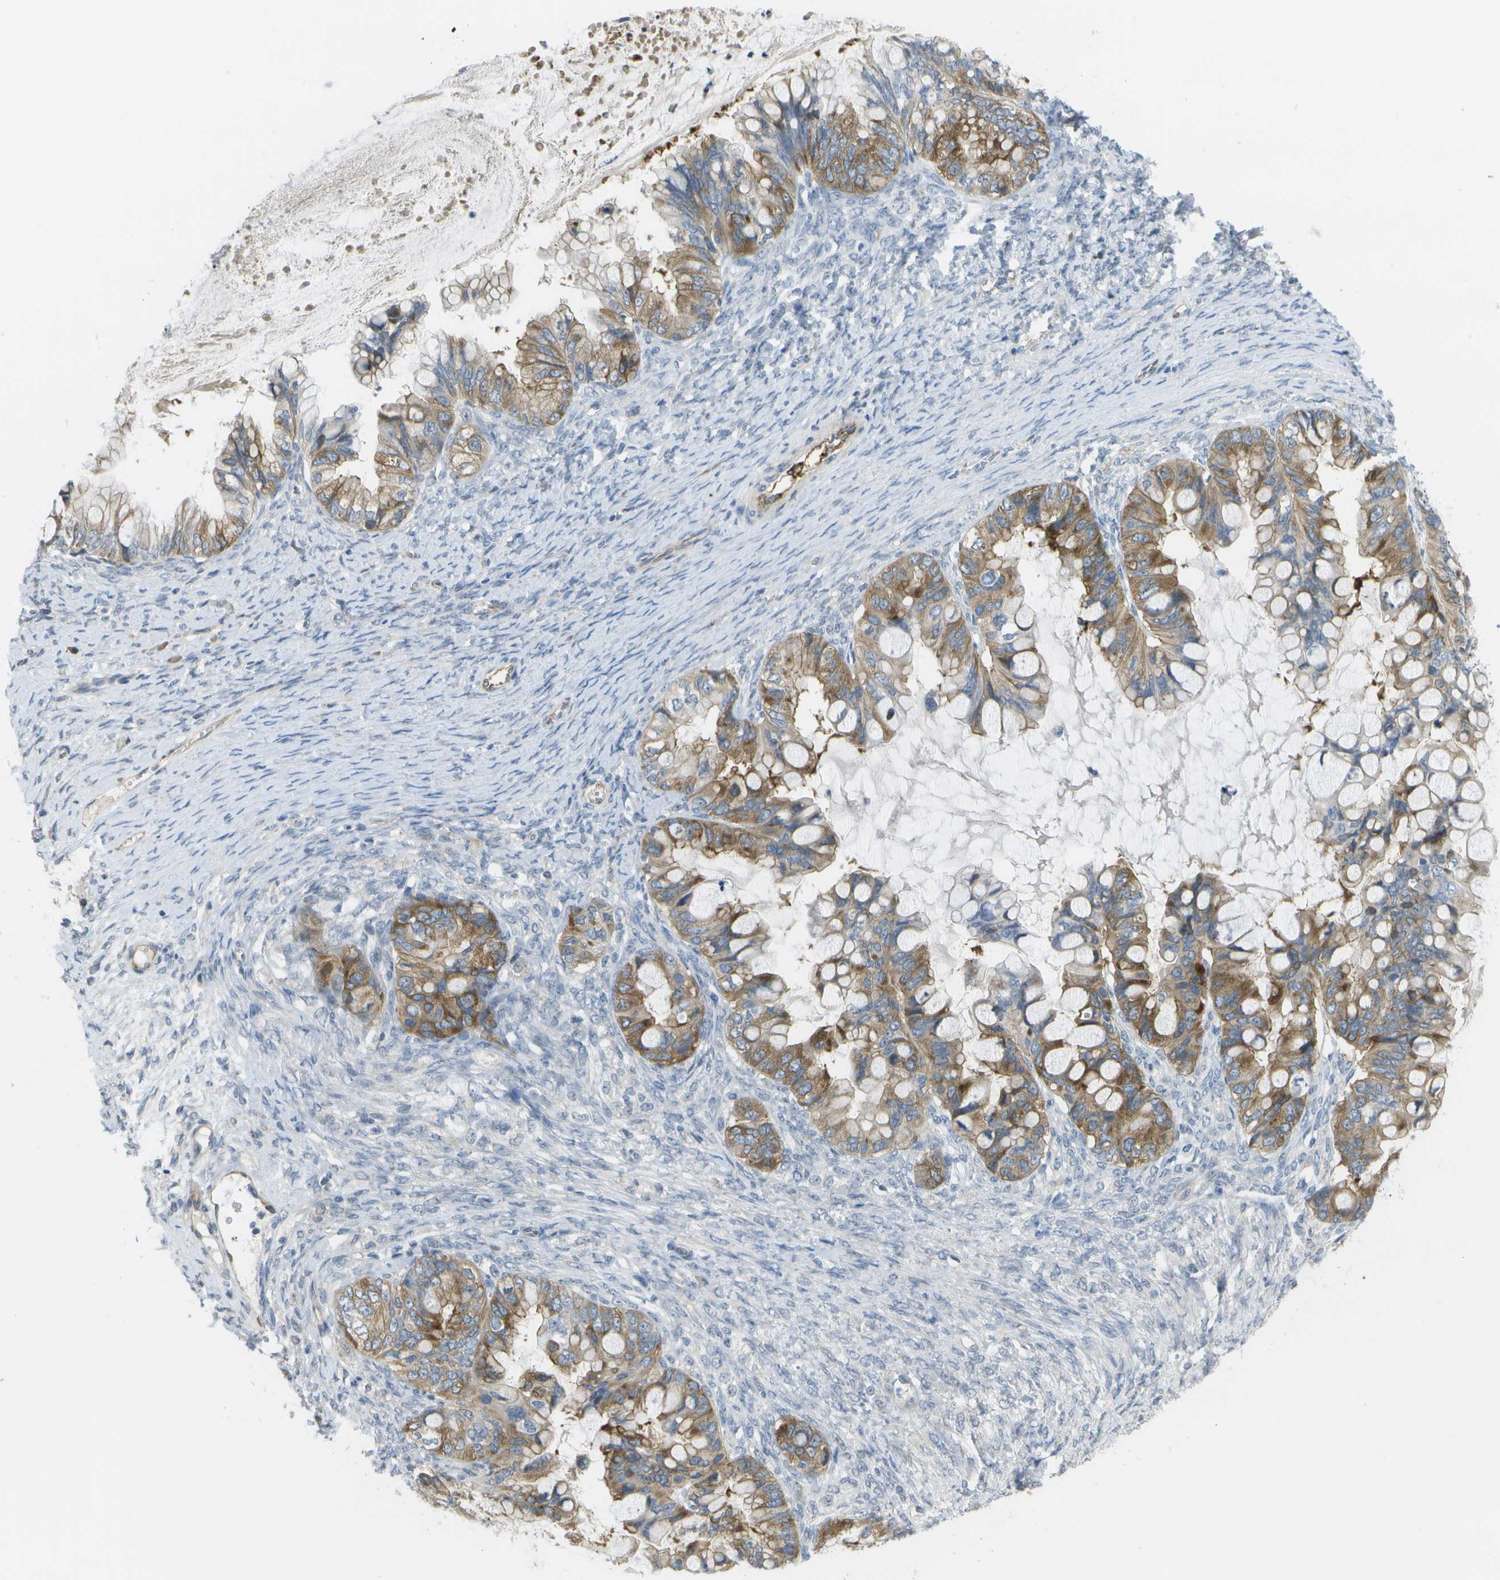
{"staining": {"intensity": "moderate", "quantity": ">75%", "location": "cytoplasmic/membranous"}, "tissue": "ovarian cancer", "cell_type": "Tumor cells", "image_type": "cancer", "snomed": [{"axis": "morphology", "description": "Cystadenocarcinoma, mucinous, NOS"}, {"axis": "topography", "description": "Ovary"}], "caption": "The histopathology image demonstrates immunohistochemical staining of ovarian mucinous cystadenocarcinoma. There is moderate cytoplasmic/membranous expression is appreciated in approximately >75% of tumor cells. Nuclei are stained in blue.", "gene": "MARCHF8", "patient": {"sex": "female", "age": 80}}